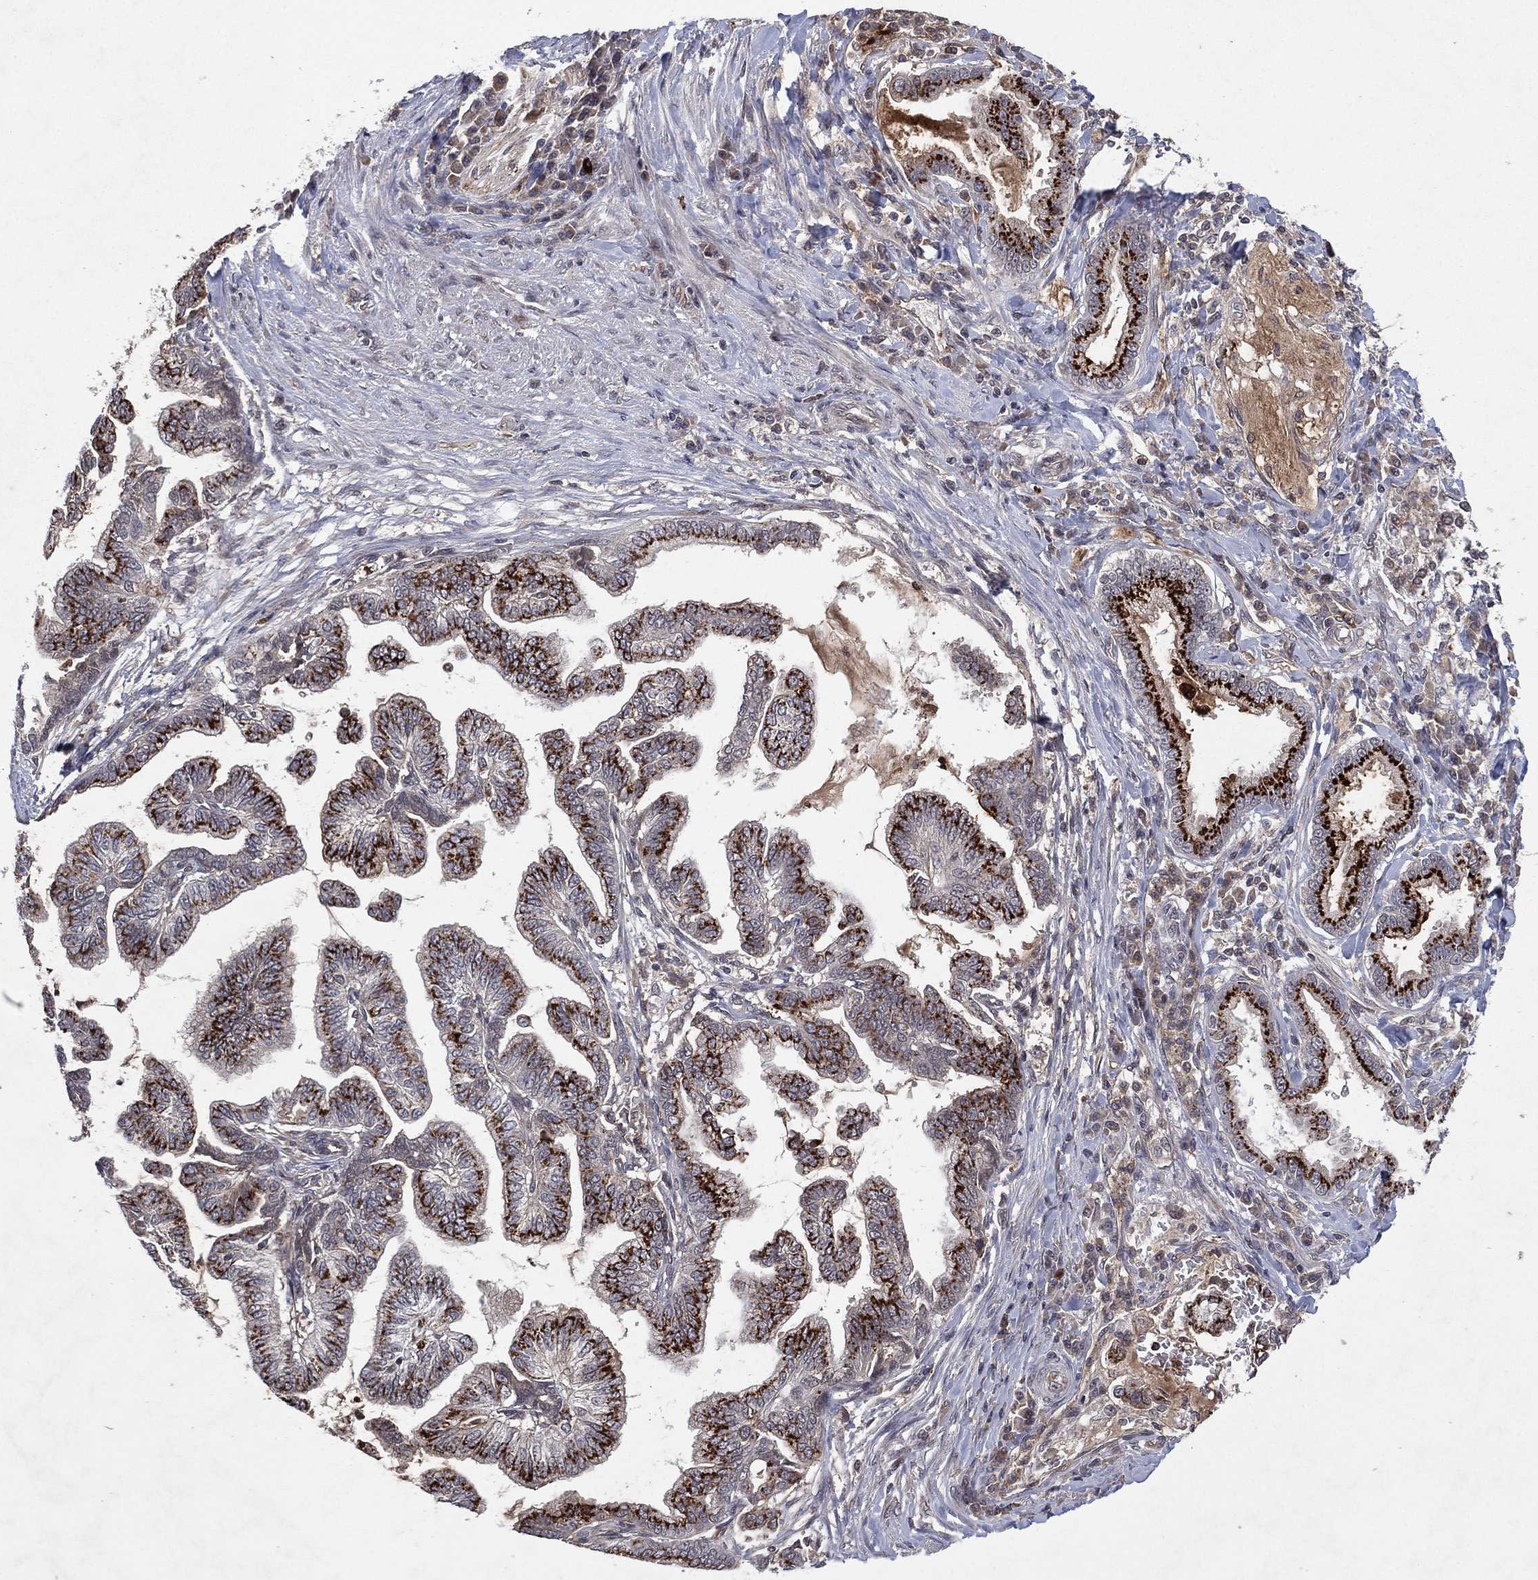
{"staining": {"intensity": "strong", "quantity": "<25%", "location": "cytoplasmic/membranous"}, "tissue": "stomach cancer", "cell_type": "Tumor cells", "image_type": "cancer", "snomed": [{"axis": "morphology", "description": "Adenocarcinoma, NOS"}, {"axis": "topography", "description": "Stomach"}], "caption": "Human stomach adenocarcinoma stained with a protein marker demonstrates strong staining in tumor cells.", "gene": "ATG4B", "patient": {"sex": "male", "age": 83}}